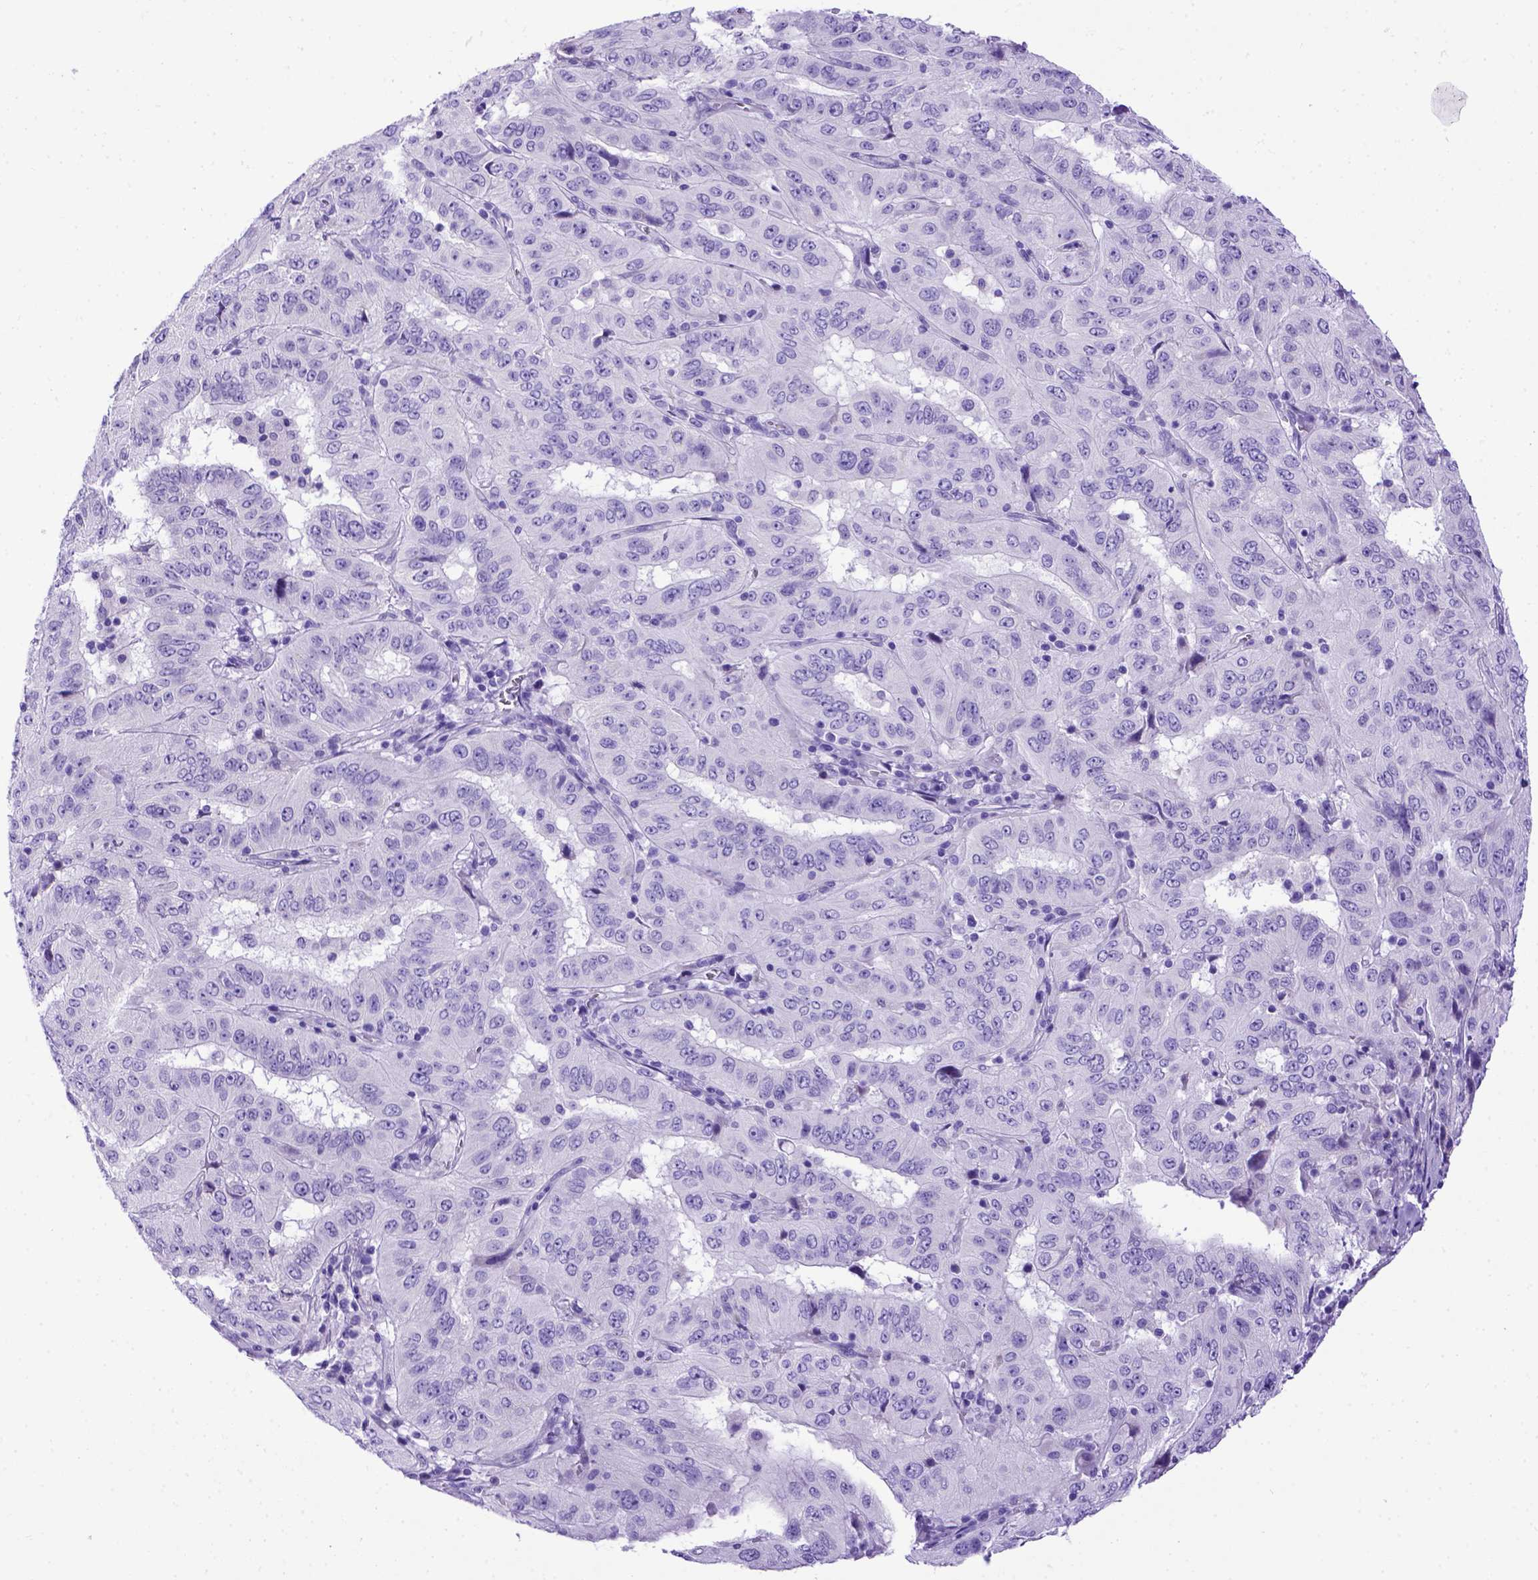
{"staining": {"intensity": "negative", "quantity": "none", "location": "none"}, "tissue": "pancreatic cancer", "cell_type": "Tumor cells", "image_type": "cancer", "snomed": [{"axis": "morphology", "description": "Adenocarcinoma, NOS"}, {"axis": "topography", "description": "Pancreas"}], "caption": "The image displays no staining of tumor cells in pancreatic adenocarcinoma.", "gene": "MEOX2", "patient": {"sex": "male", "age": 63}}